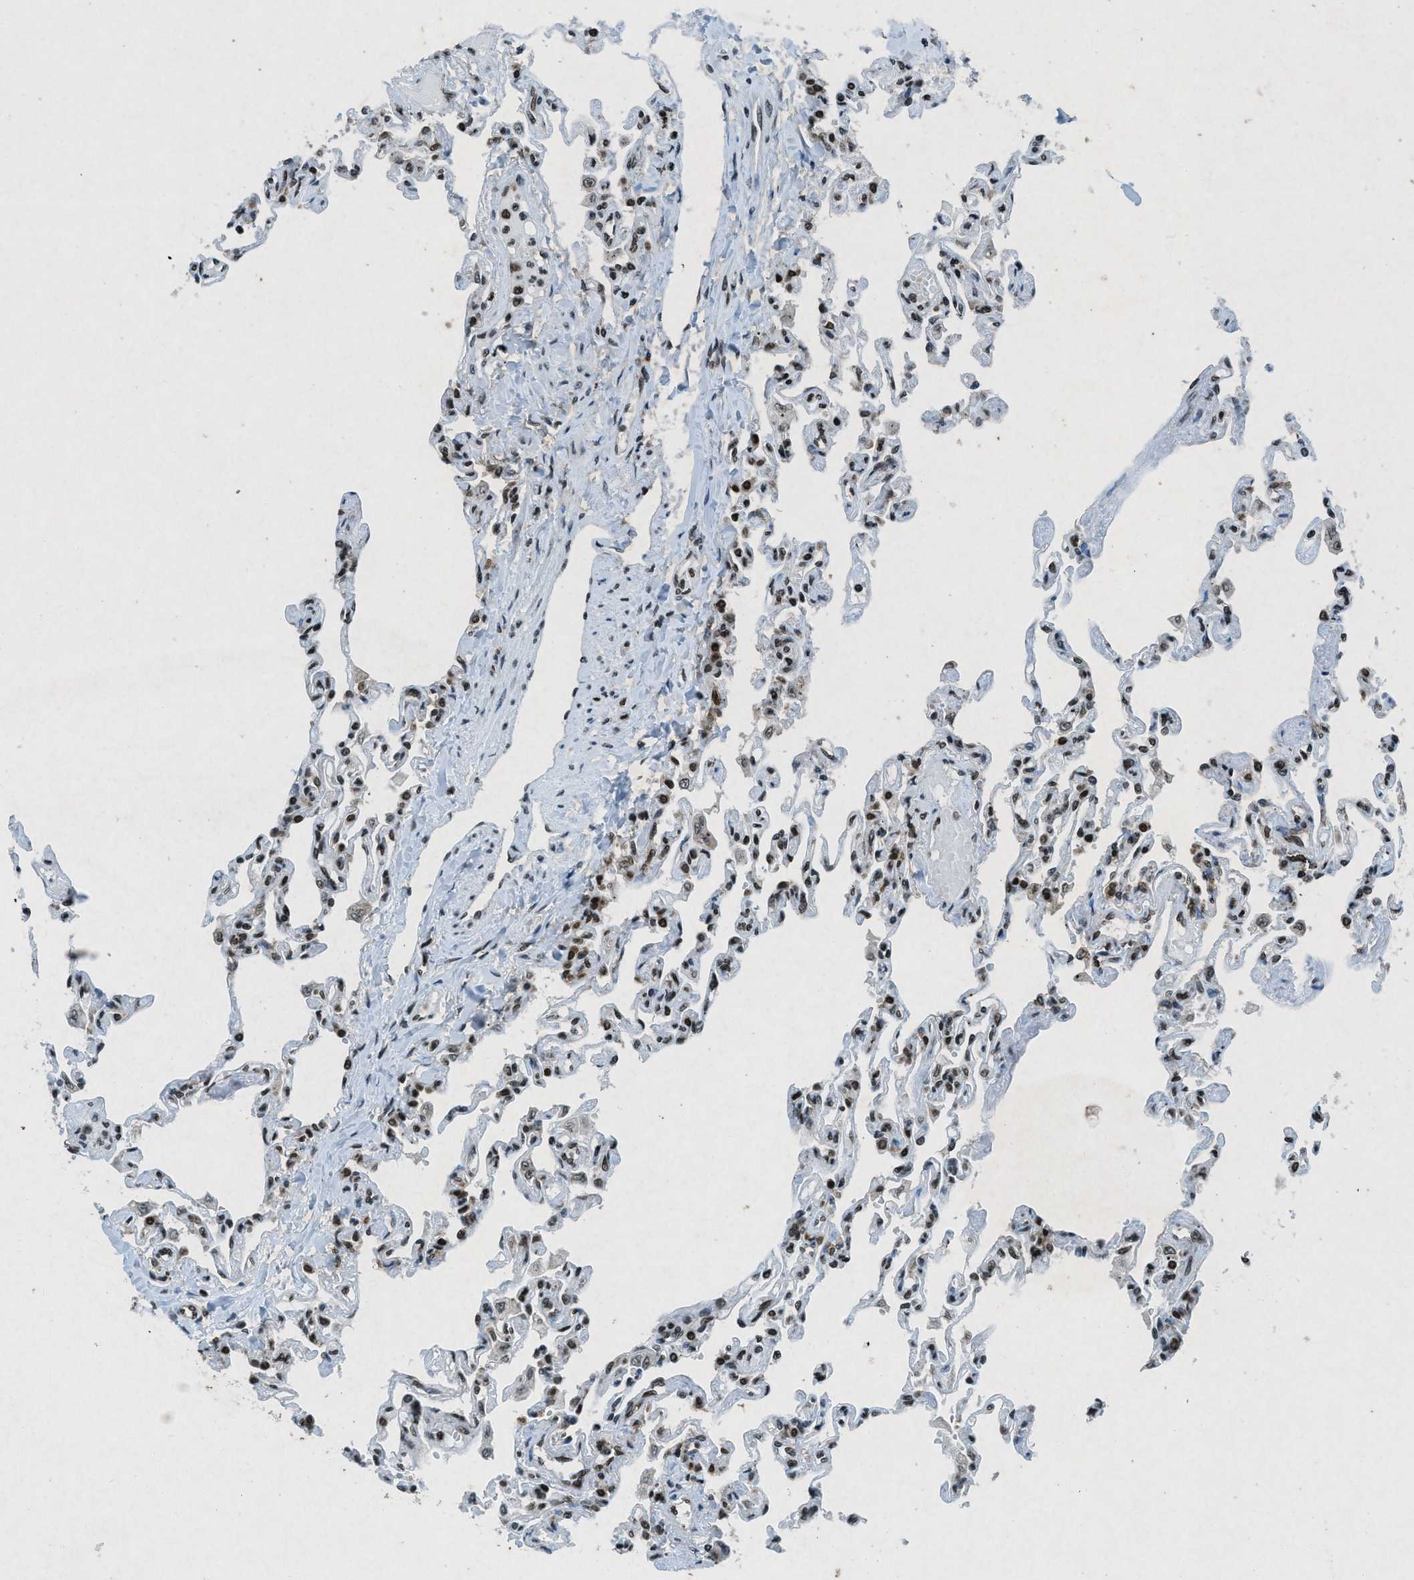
{"staining": {"intensity": "strong", "quantity": ">75%", "location": "nuclear"}, "tissue": "lung", "cell_type": "Alveolar cells", "image_type": "normal", "snomed": [{"axis": "morphology", "description": "Normal tissue, NOS"}, {"axis": "topography", "description": "Lung"}], "caption": "Approximately >75% of alveolar cells in benign human lung reveal strong nuclear protein expression as visualized by brown immunohistochemical staining.", "gene": "NXF1", "patient": {"sex": "male", "age": 21}}